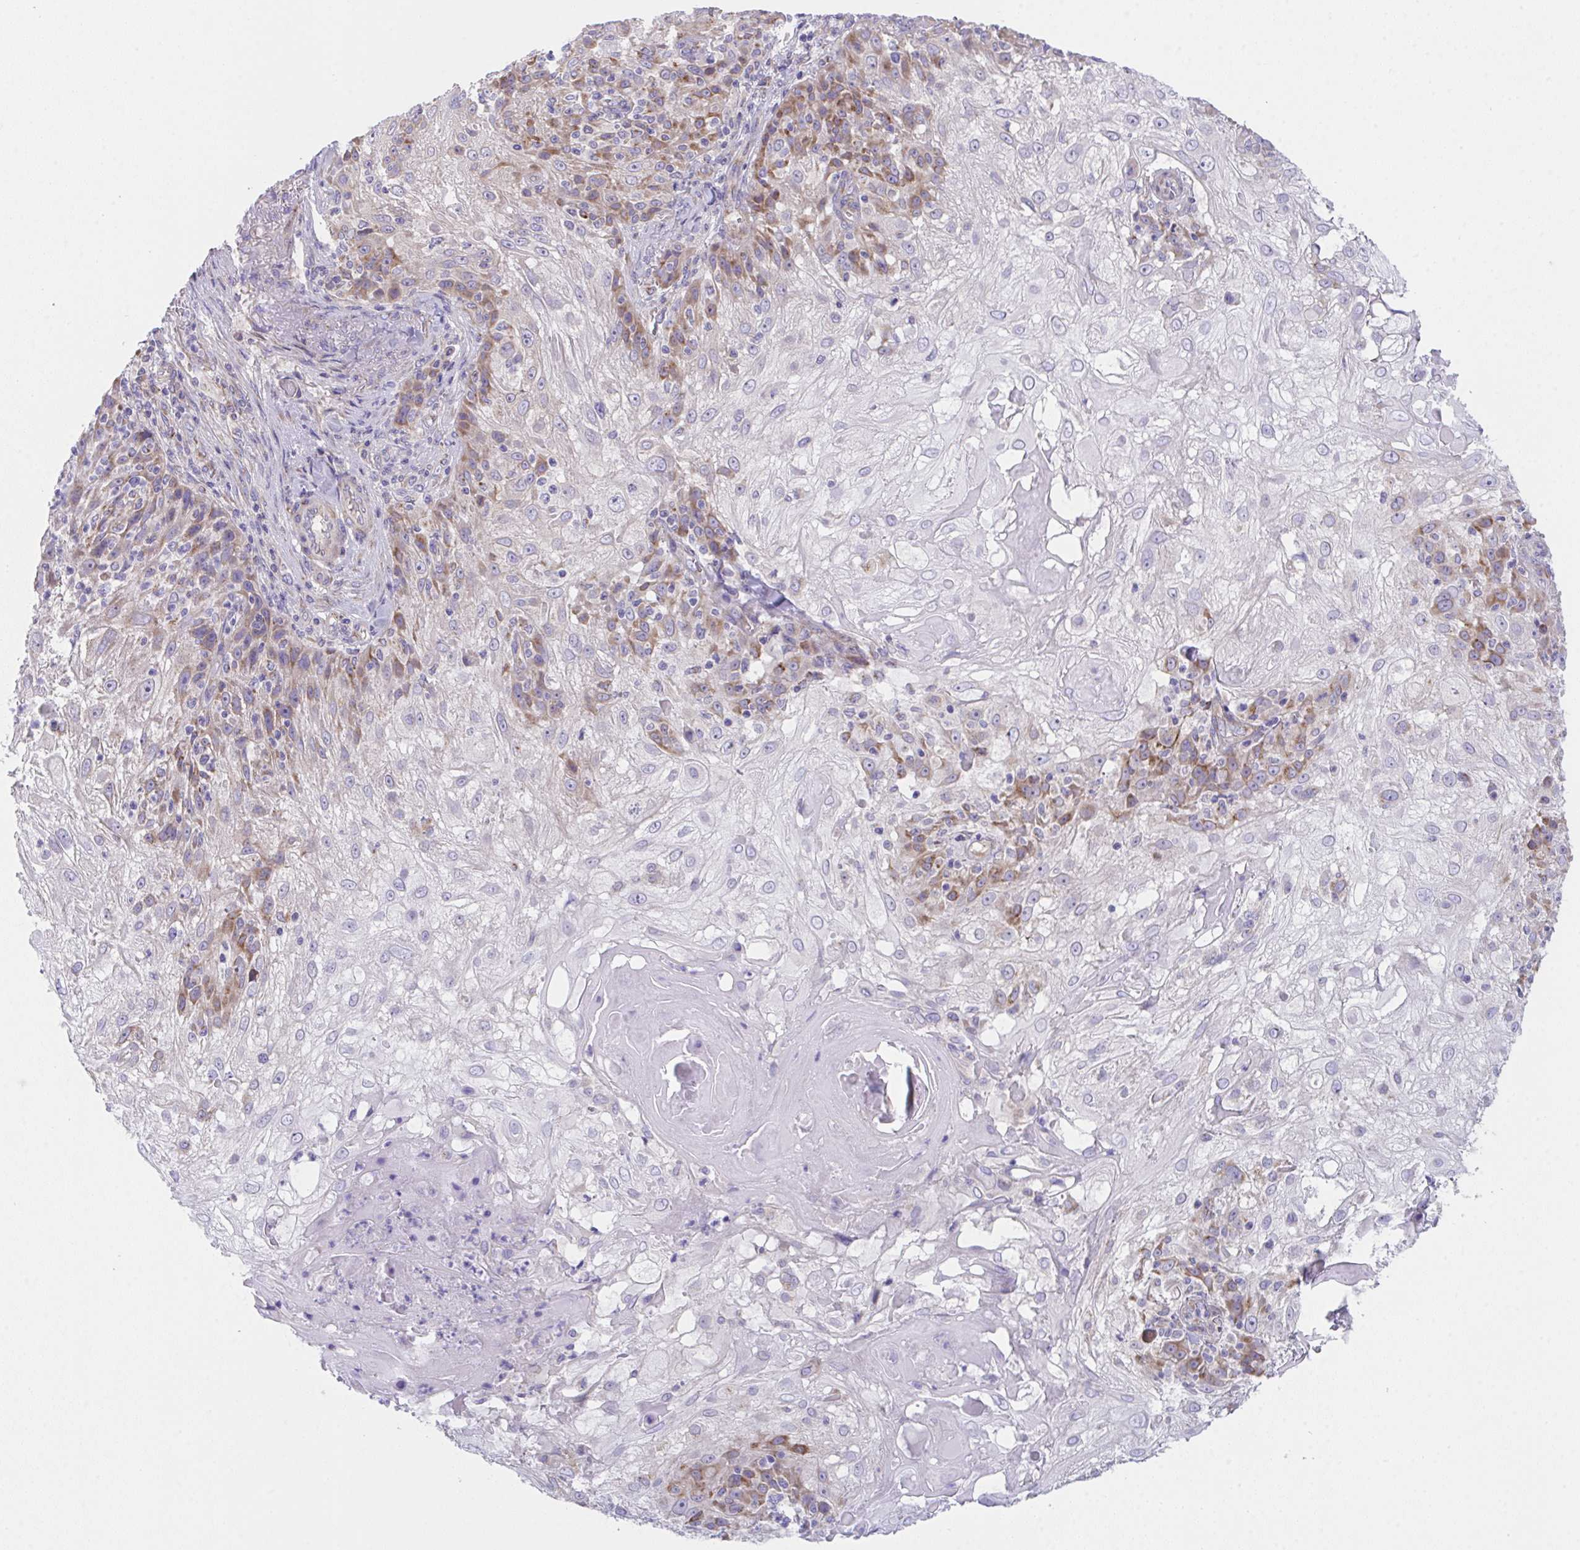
{"staining": {"intensity": "negative", "quantity": "none", "location": "none"}, "tissue": "skin cancer", "cell_type": "Tumor cells", "image_type": "cancer", "snomed": [{"axis": "morphology", "description": "Normal tissue, NOS"}, {"axis": "morphology", "description": "Squamous cell carcinoma, NOS"}, {"axis": "topography", "description": "Skin"}], "caption": "Skin cancer stained for a protein using immunohistochemistry (IHC) demonstrates no expression tumor cells.", "gene": "MIA3", "patient": {"sex": "female", "age": 83}}